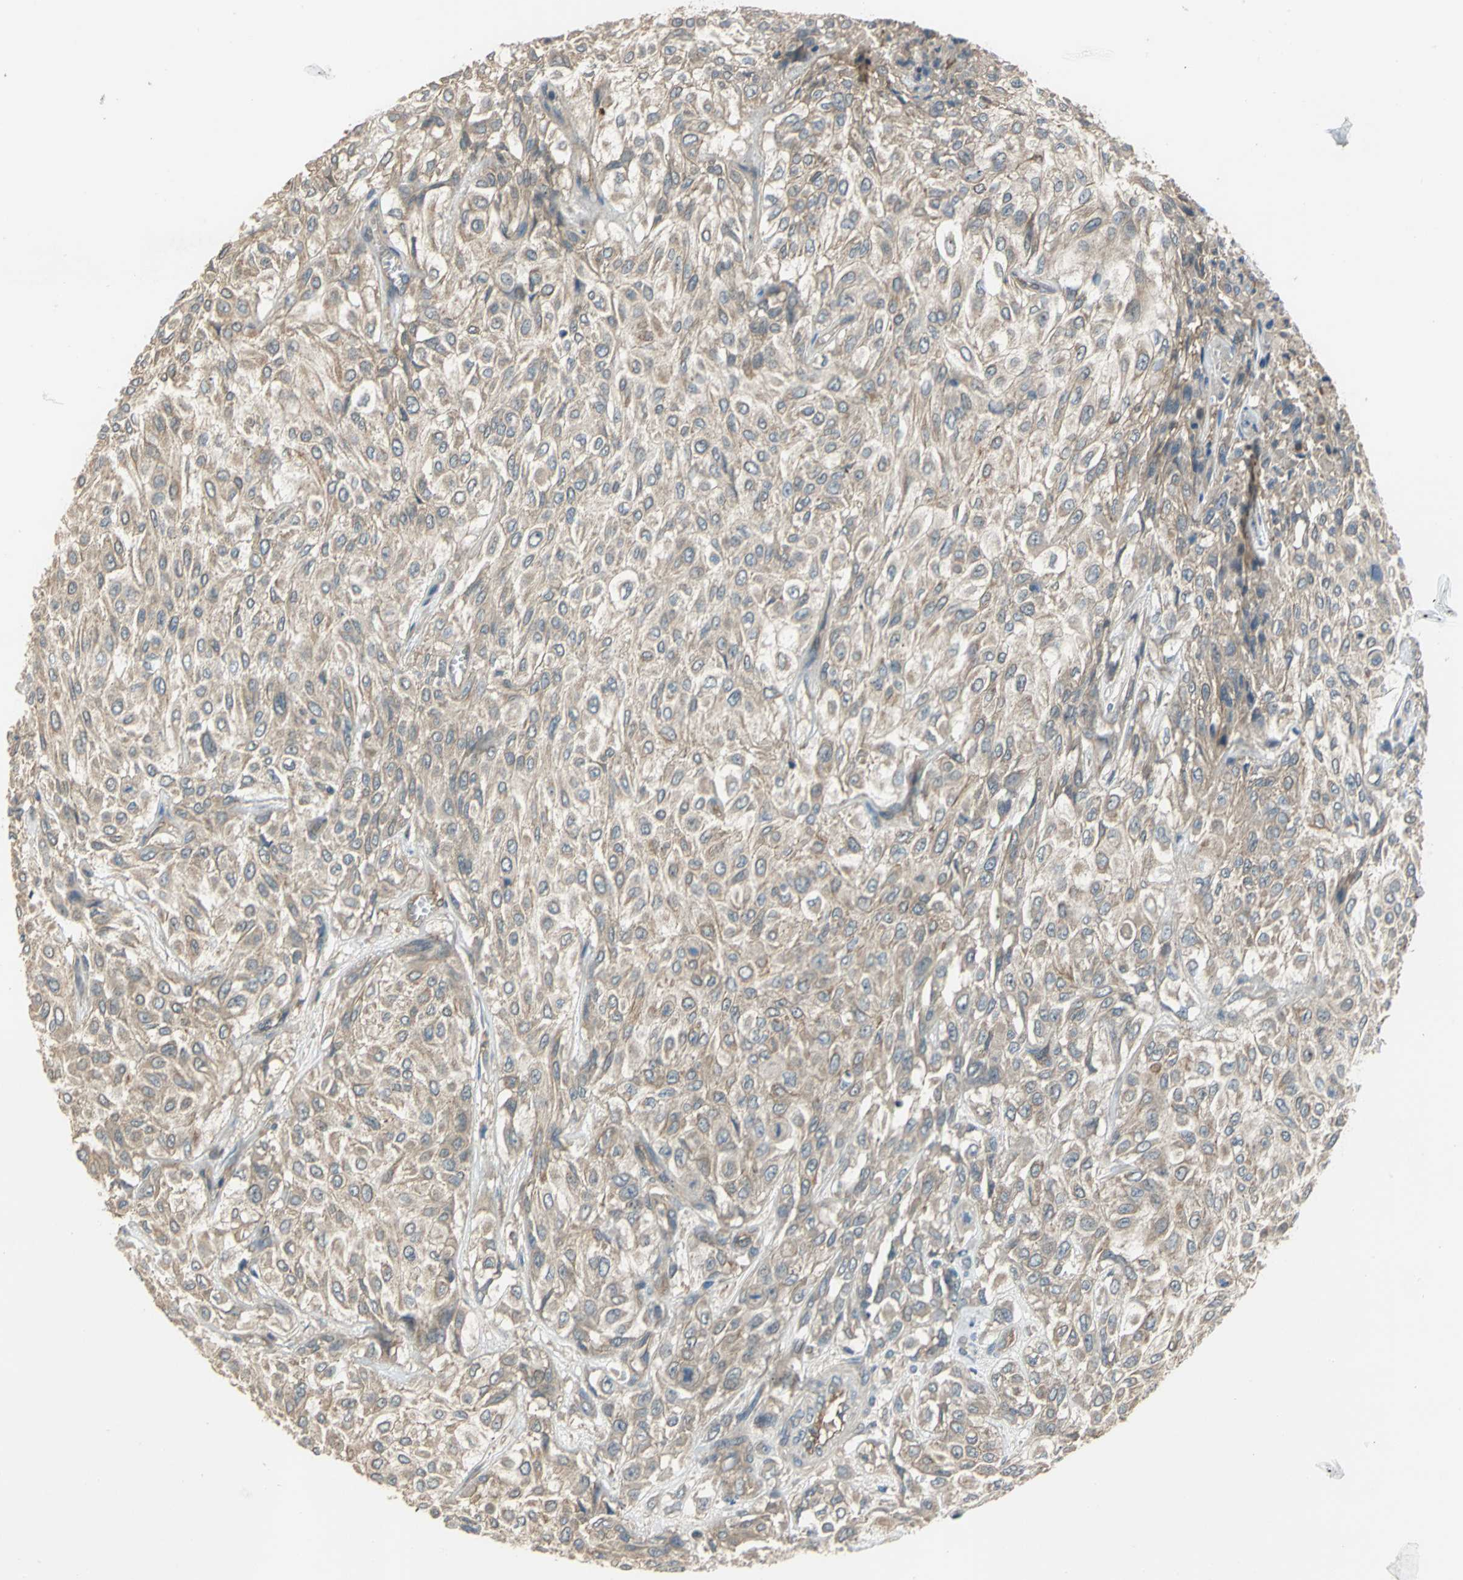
{"staining": {"intensity": "moderate", "quantity": ">75%", "location": "cytoplasmic/membranous"}, "tissue": "urothelial cancer", "cell_type": "Tumor cells", "image_type": "cancer", "snomed": [{"axis": "morphology", "description": "Urothelial carcinoma, High grade"}, {"axis": "topography", "description": "Urinary bladder"}], "caption": "A high-resolution image shows immunohistochemistry staining of urothelial cancer, which displays moderate cytoplasmic/membranous staining in about >75% of tumor cells.", "gene": "EMCN", "patient": {"sex": "male", "age": 57}}